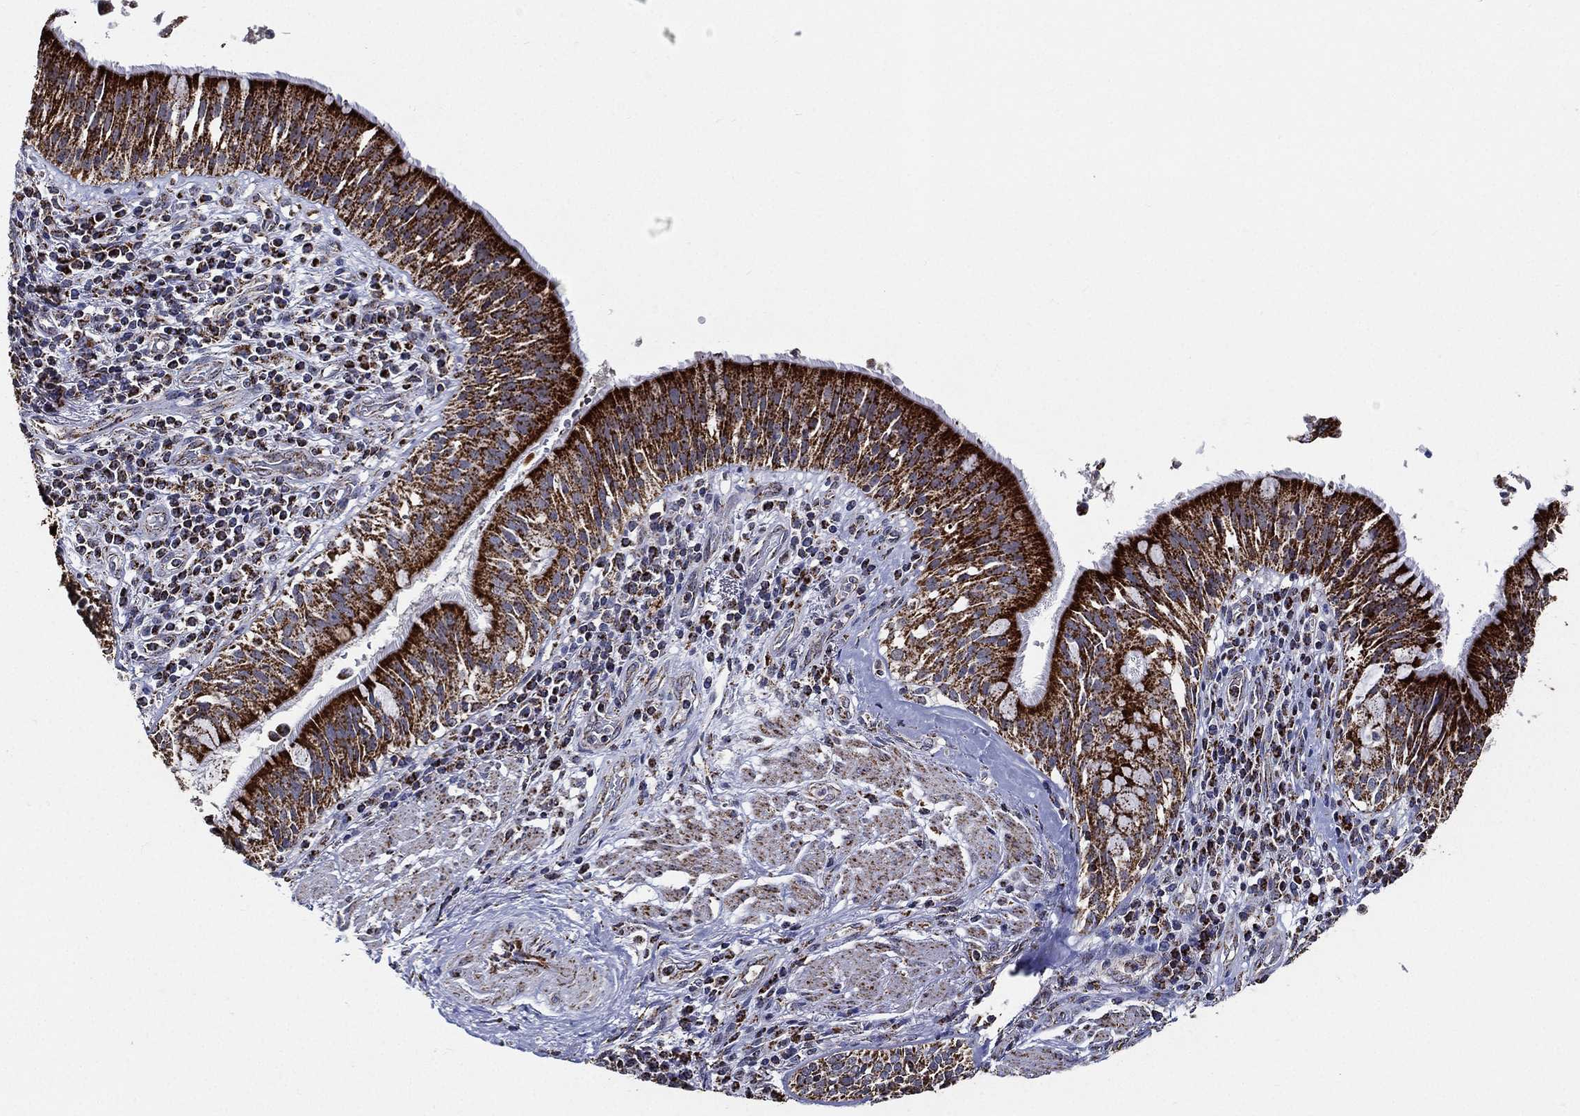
{"staining": {"intensity": "strong", "quantity": ">75%", "location": "cytoplasmic/membranous"}, "tissue": "bronchus", "cell_type": "Respiratory epithelial cells", "image_type": "normal", "snomed": [{"axis": "morphology", "description": "Normal tissue, NOS"}, {"axis": "morphology", "description": "Squamous cell carcinoma, NOS"}, {"axis": "topography", "description": "Bronchus"}, {"axis": "topography", "description": "Lung"}], "caption": "Unremarkable bronchus displays strong cytoplasmic/membranous expression in about >75% of respiratory epithelial cells (IHC, brightfield microscopy, high magnification)..", "gene": "NDUFAB1", "patient": {"sex": "male", "age": 64}}